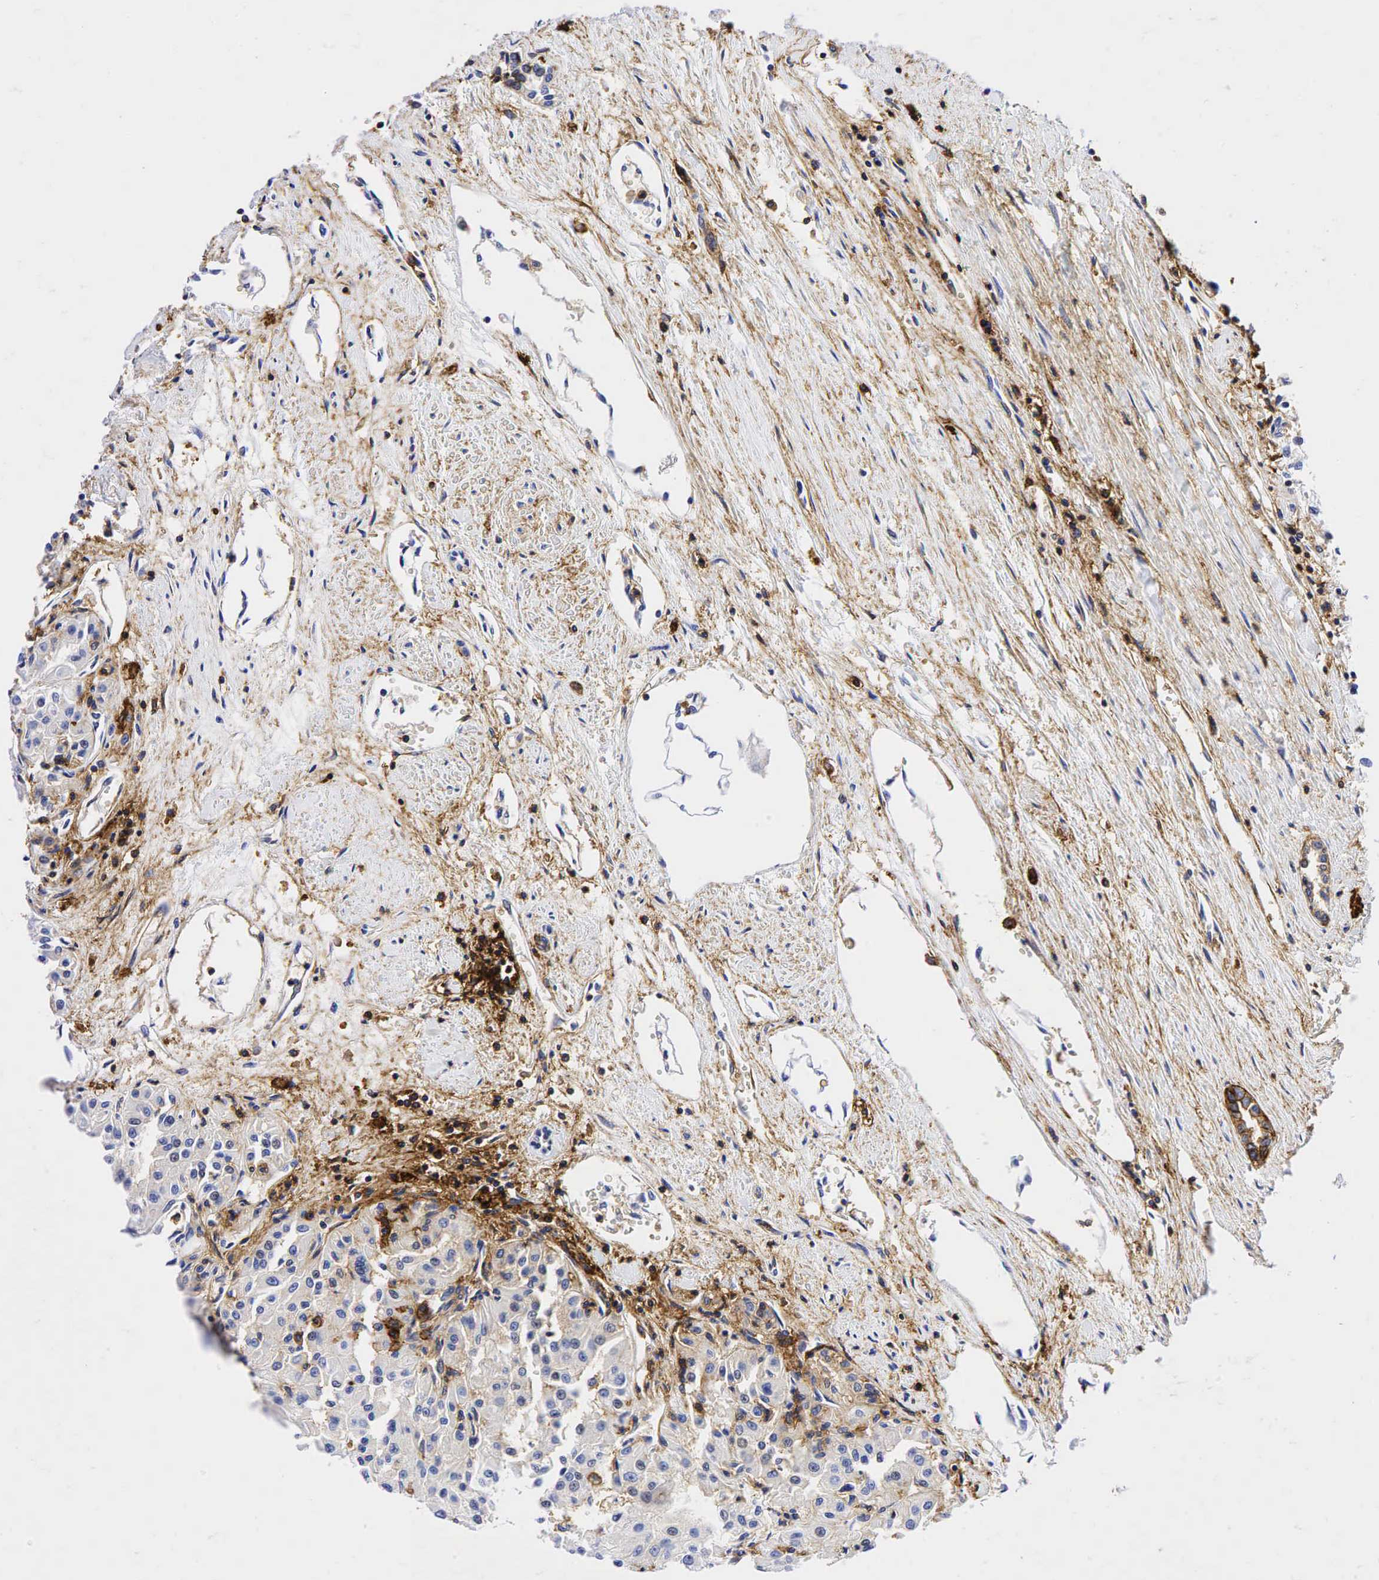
{"staining": {"intensity": "moderate", "quantity": "<25%", "location": "cytoplasmic/membranous"}, "tissue": "renal cancer", "cell_type": "Tumor cells", "image_type": "cancer", "snomed": [{"axis": "morphology", "description": "Adenocarcinoma, NOS"}, {"axis": "topography", "description": "Kidney"}], "caption": "Immunohistochemical staining of human renal adenocarcinoma exhibits low levels of moderate cytoplasmic/membranous protein positivity in approximately <25% of tumor cells.", "gene": "CD44", "patient": {"sex": "male", "age": 78}}